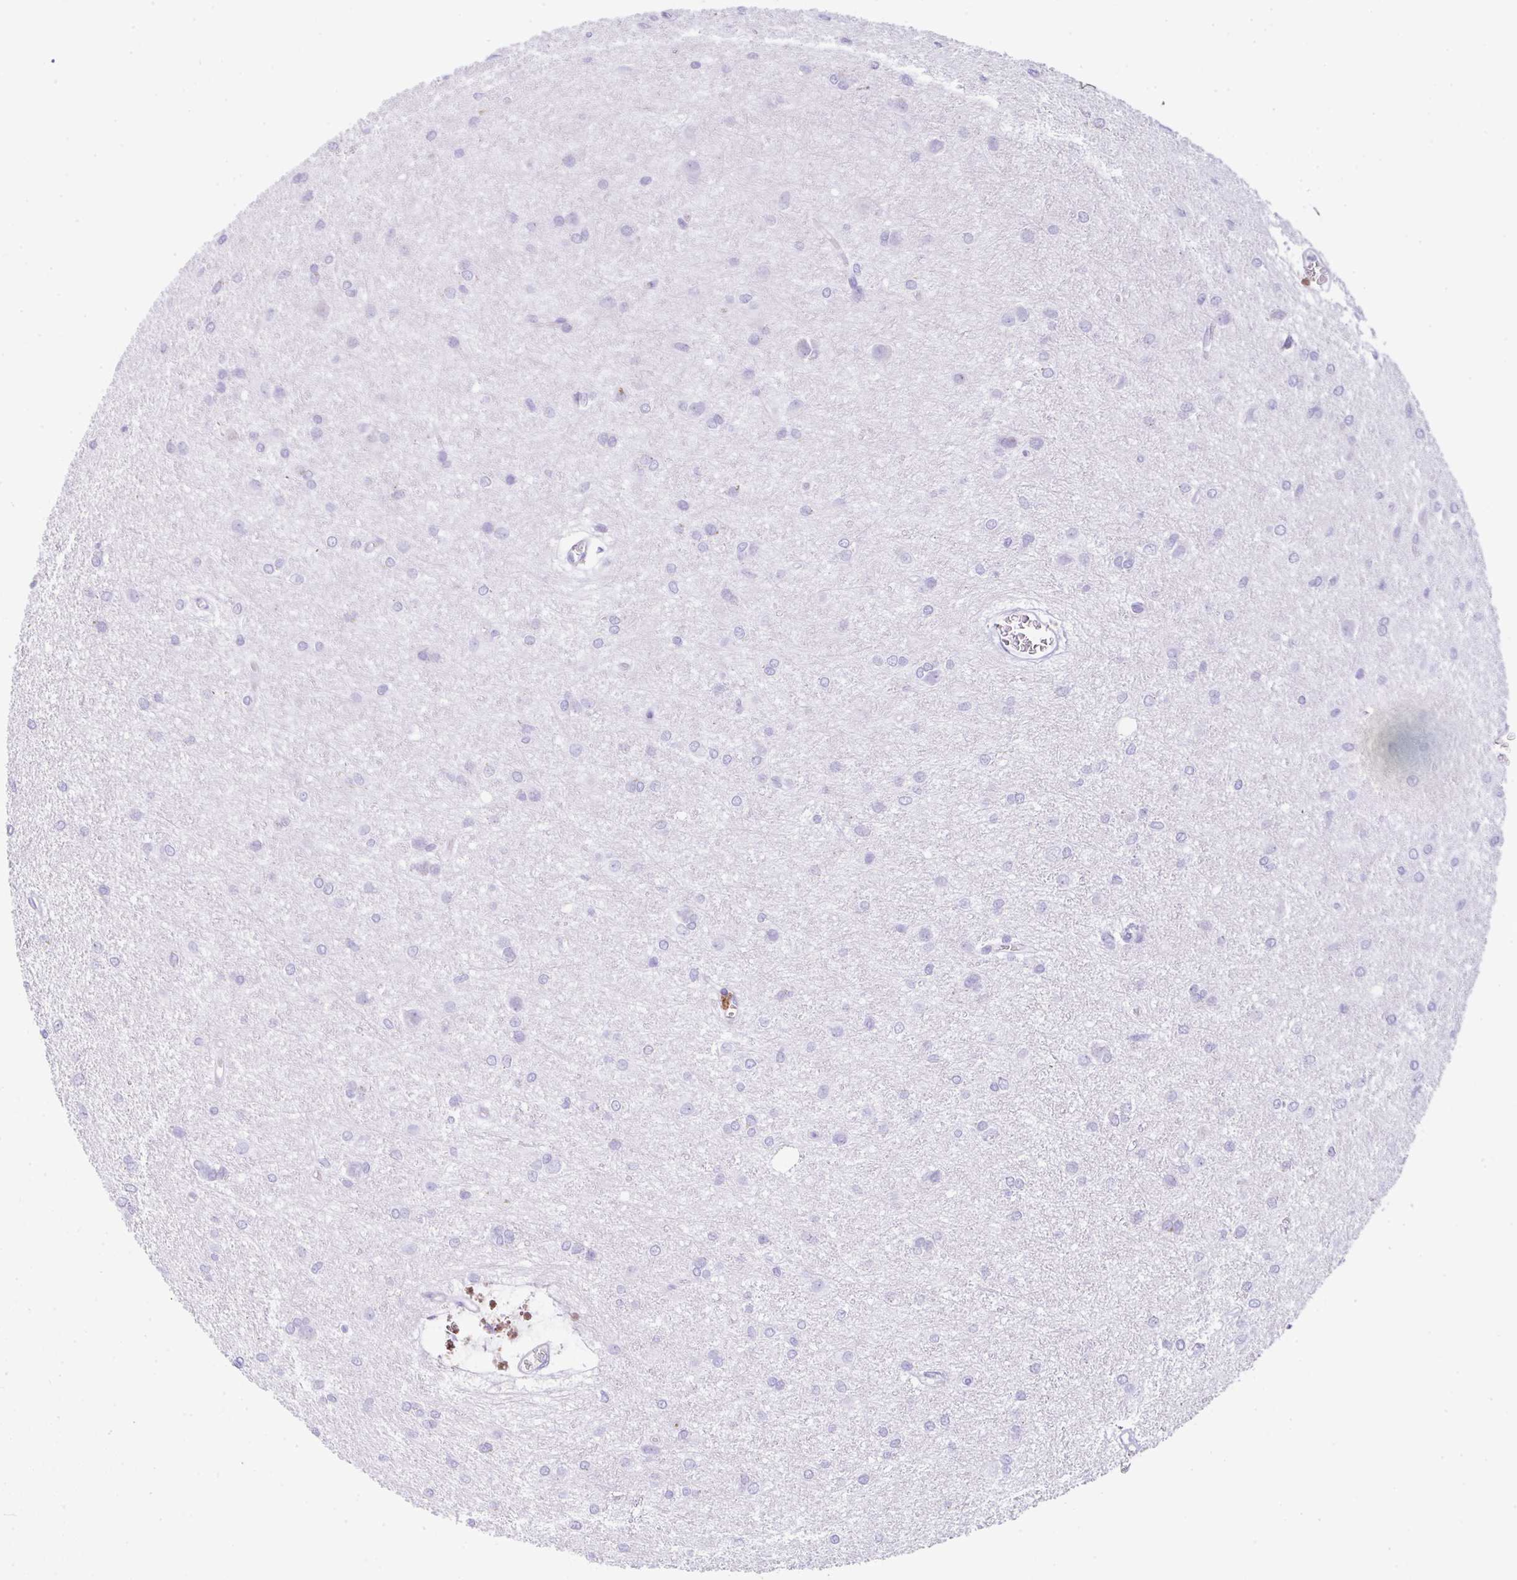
{"staining": {"intensity": "negative", "quantity": "none", "location": "none"}, "tissue": "glioma", "cell_type": "Tumor cells", "image_type": "cancer", "snomed": [{"axis": "morphology", "description": "Glioma, malignant, High grade"}, {"axis": "topography", "description": "Brain"}], "caption": "There is no significant positivity in tumor cells of glioma. (DAB (3,3'-diaminobenzidine) immunohistochemistry (IHC) with hematoxylin counter stain).", "gene": "NDUFAF8", "patient": {"sex": "female", "age": 50}}